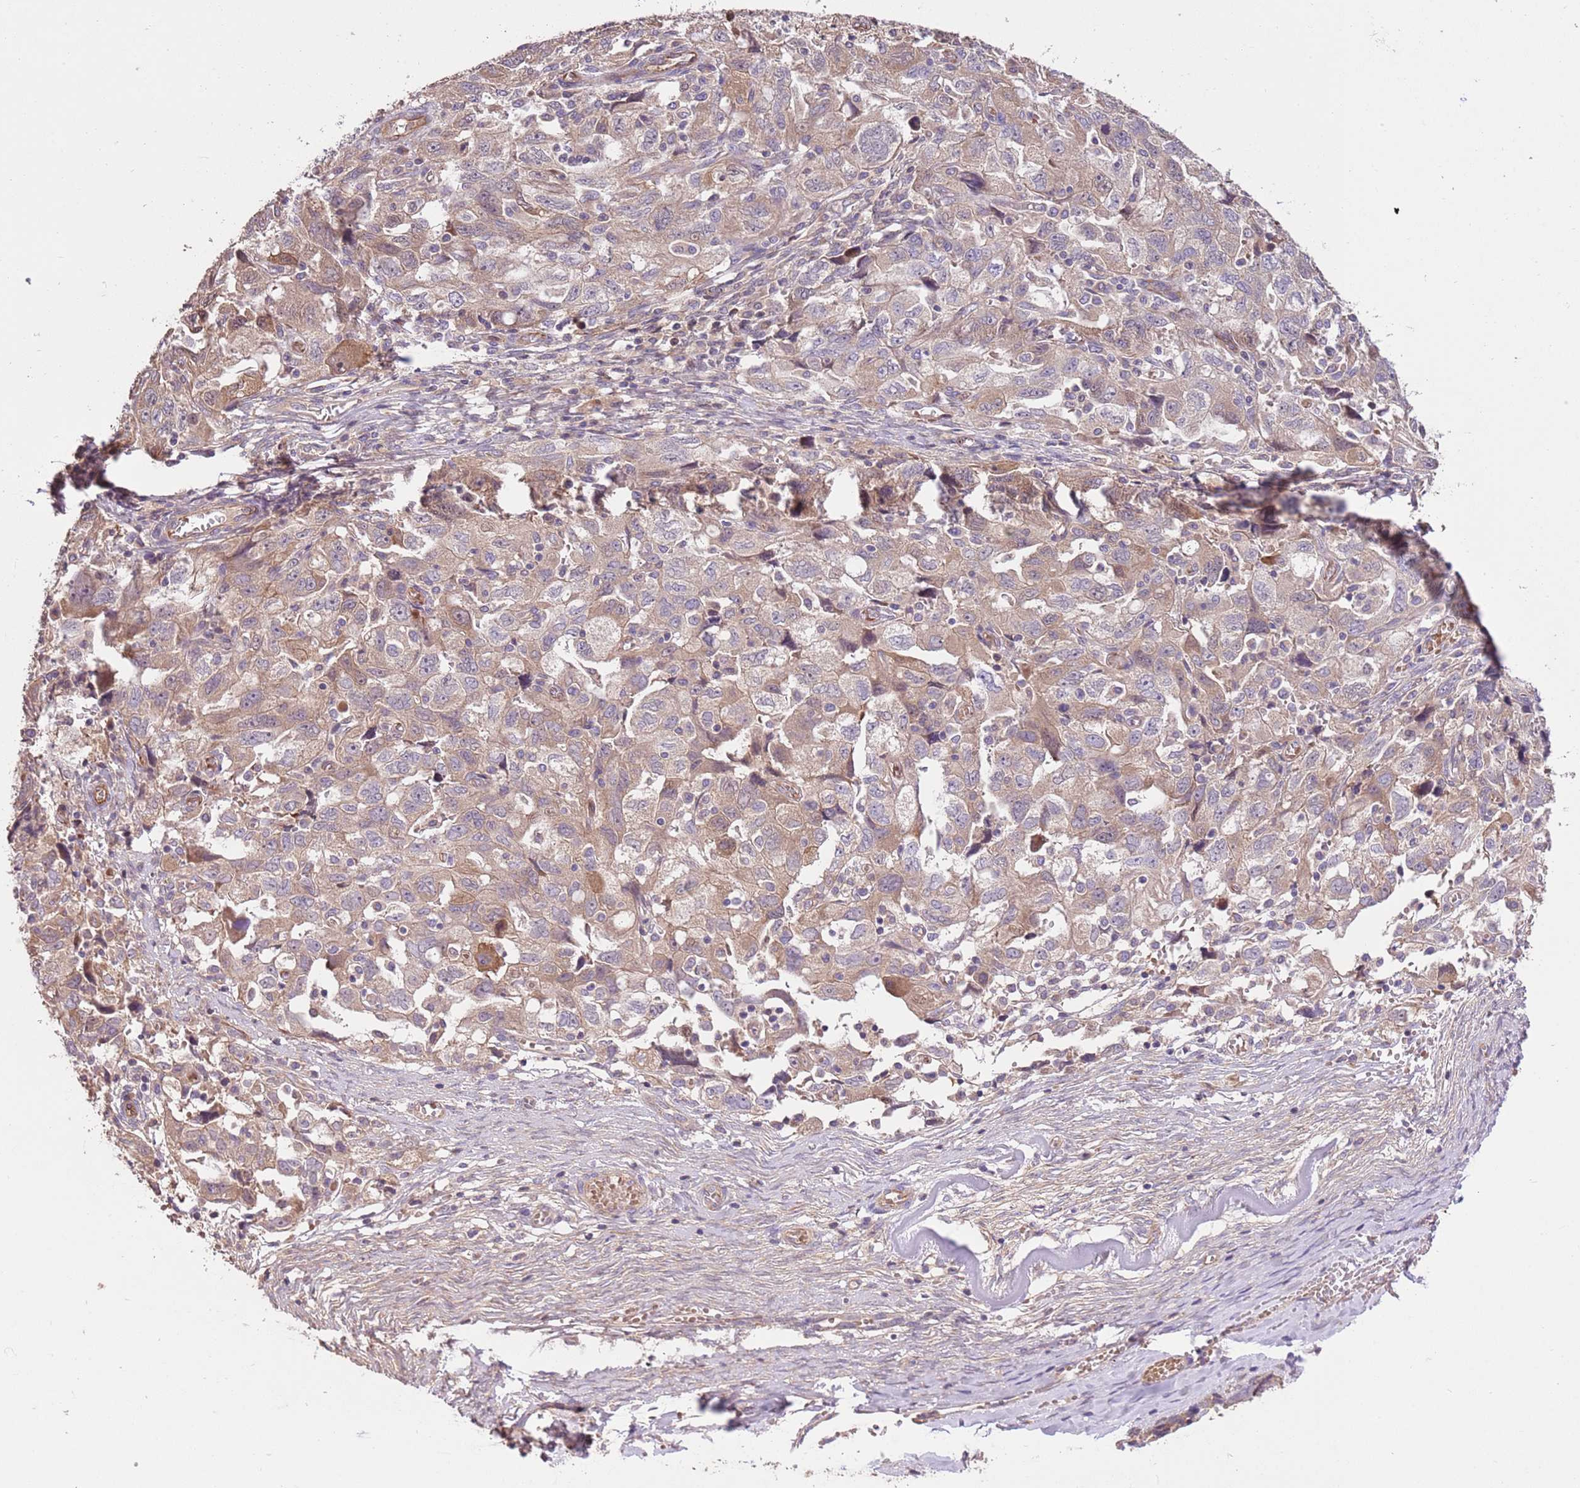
{"staining": {"intensity": "weak", "quantity": ">75%", "location": "cytoplasmic/membranous"}, "tissue": "ovarian cancer", "cell_type": "Tumor cells", "image_type": "cancer", "snomed": [{"axis": "morphology", "description": "Carcinoma, NOS"}, {"axis": "morphology", "description": "Cystadenocarcinoma, serous, NOS"}, {"axis": "topography", "description": "Ovary"}], "caption": "A low amount of weak cytoplasmic/membranous expression is identified in approximately >75% of tumor cells in ovarian cancer (serous cystadenocarcinoma) tissue.", "gene": "FAM89B", "patient": {"sex": "female", "age": 69}}